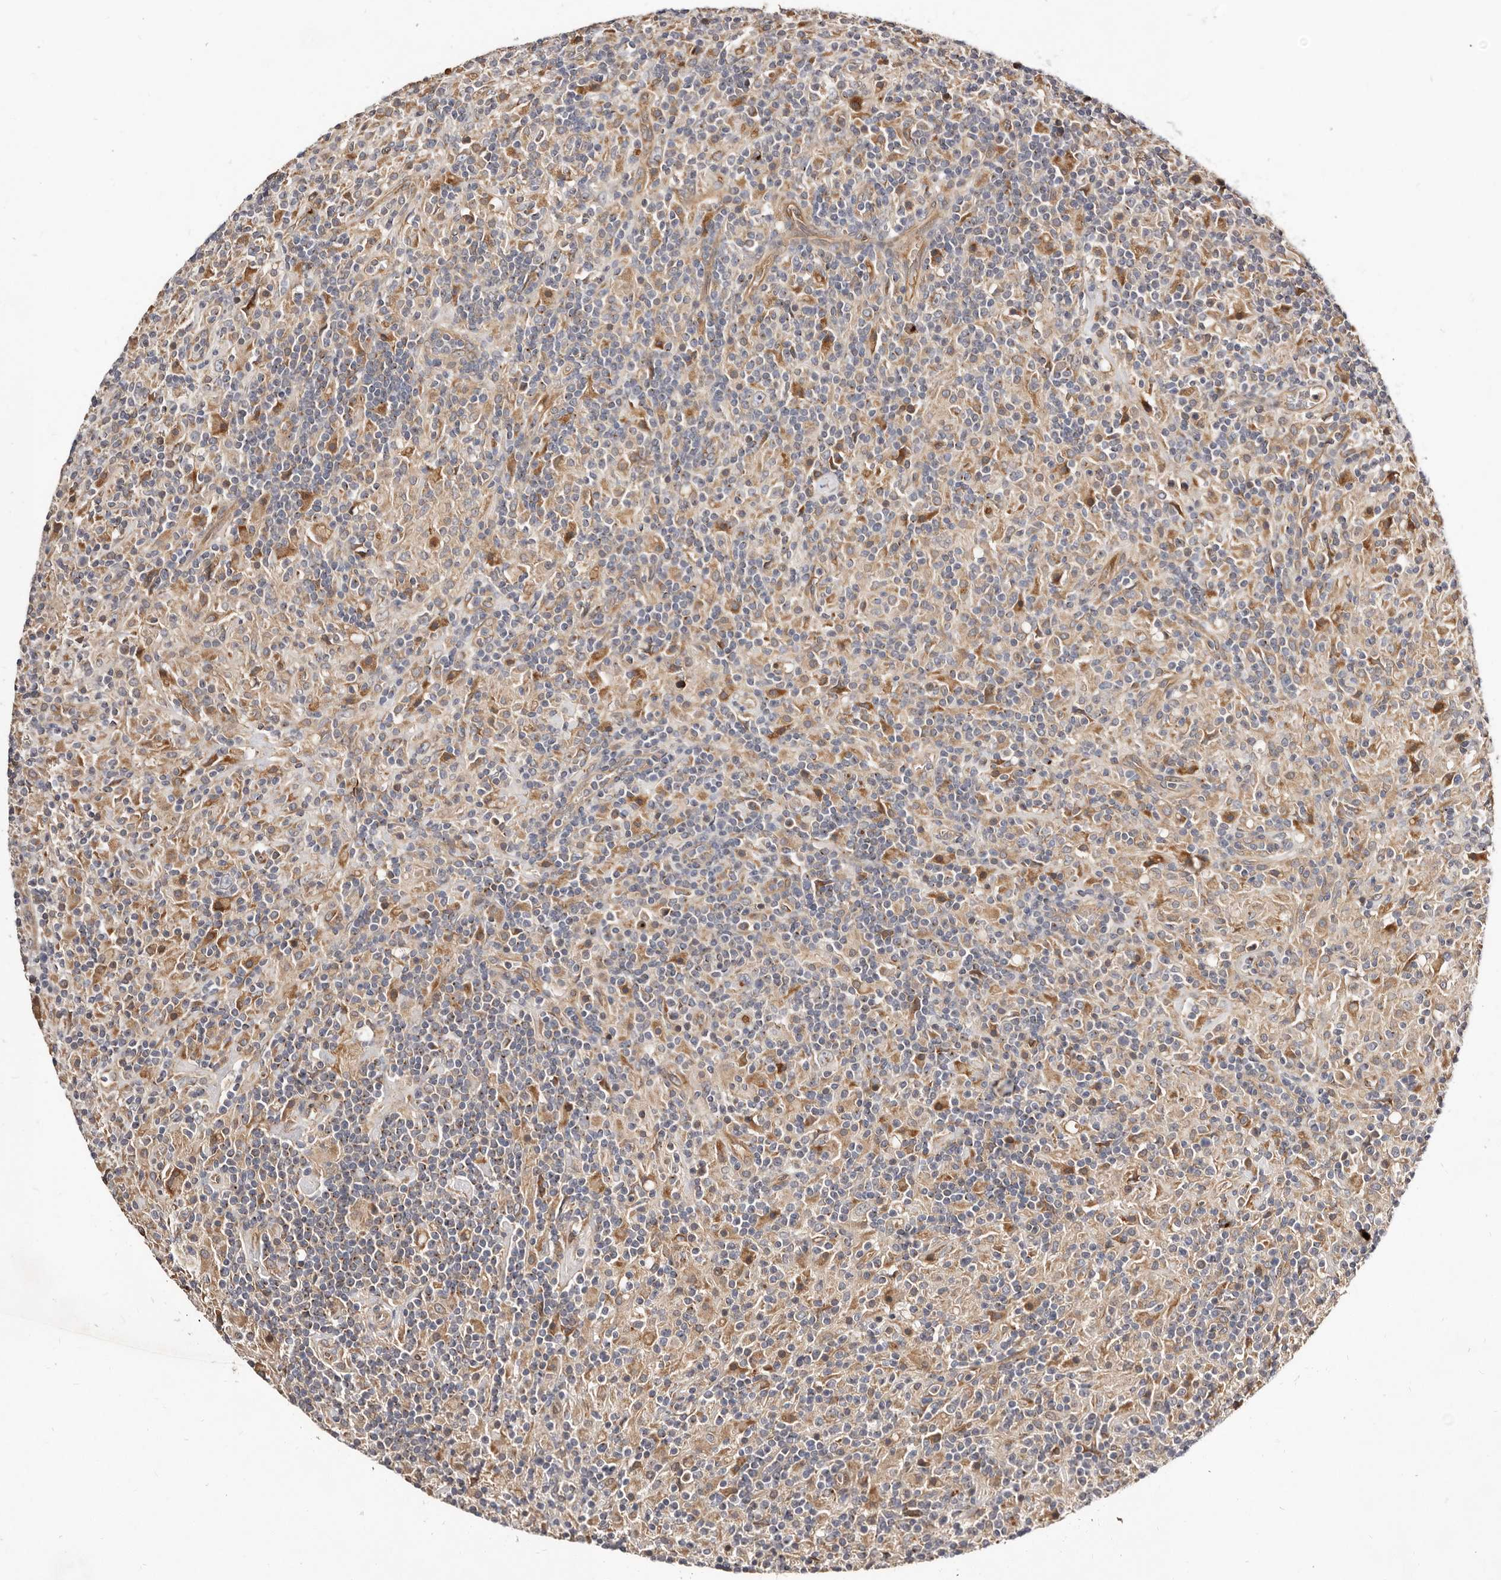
{"staining": {"intensity": "moderate", "quantity": "25%-75%", "location": "cytoplasmic/membranous"}, "tissue": "lymphoma", "cell_type": "Tumor cells", "image_type": "cancer", "snomed": [{"axis": "morphology", "description": "Hodgkin's disease, NOS"}, {"axis": "topography", "description": "Lymph node"}], "caption": "Immunohistochemistry micrograph of human Hodgkin's disease stained for a protein (brown), which exhibits medium levels of moderate cytoplasmic/membranous staining in approximately 25%-75% of tumor cells.", "gene": "DACT2", "patient": {"sex": "male", "age": 70}}